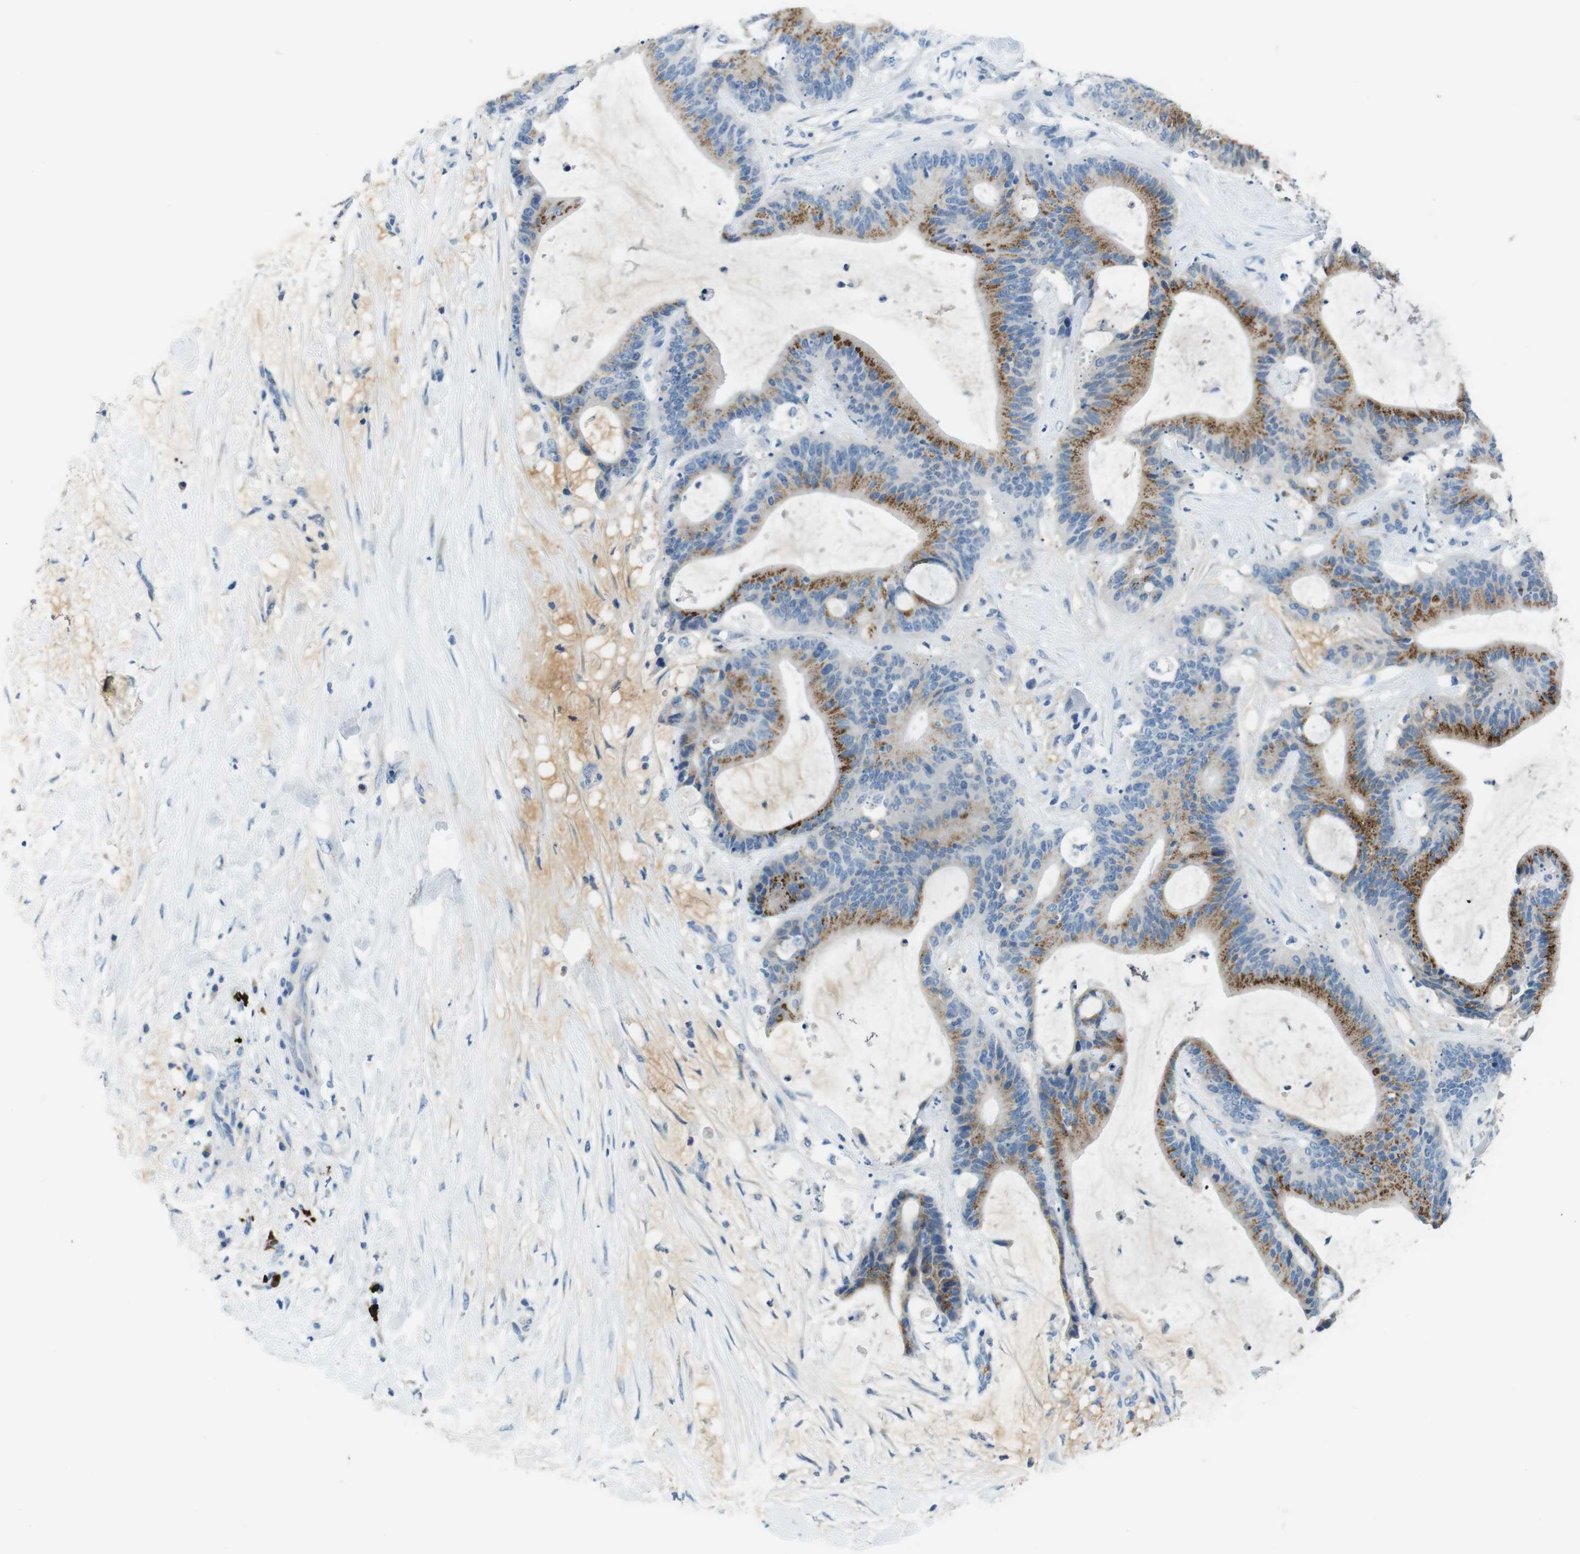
{"staining": {"intensity": "moderate", "quantity": ">75%", "location": "cytoplasmic/membranous"}, "tissue": "liver cancer", "cell_type": "Tumor cells", "image_type": "cancer", "snomed": [{"axis": "morphology", "description": "Cholangiocarcinoma"}, {"axis": "topography", "description": "Liver"}], "caption": "This is a micrograph of IHC staining of liver cancer (cholangiocarcinoma), which shows moderate expression in the cytoplasmic/membranous of tumor cells.", "gene": "SLC35A3", "patient": {"sex": "female", "age": 73}}